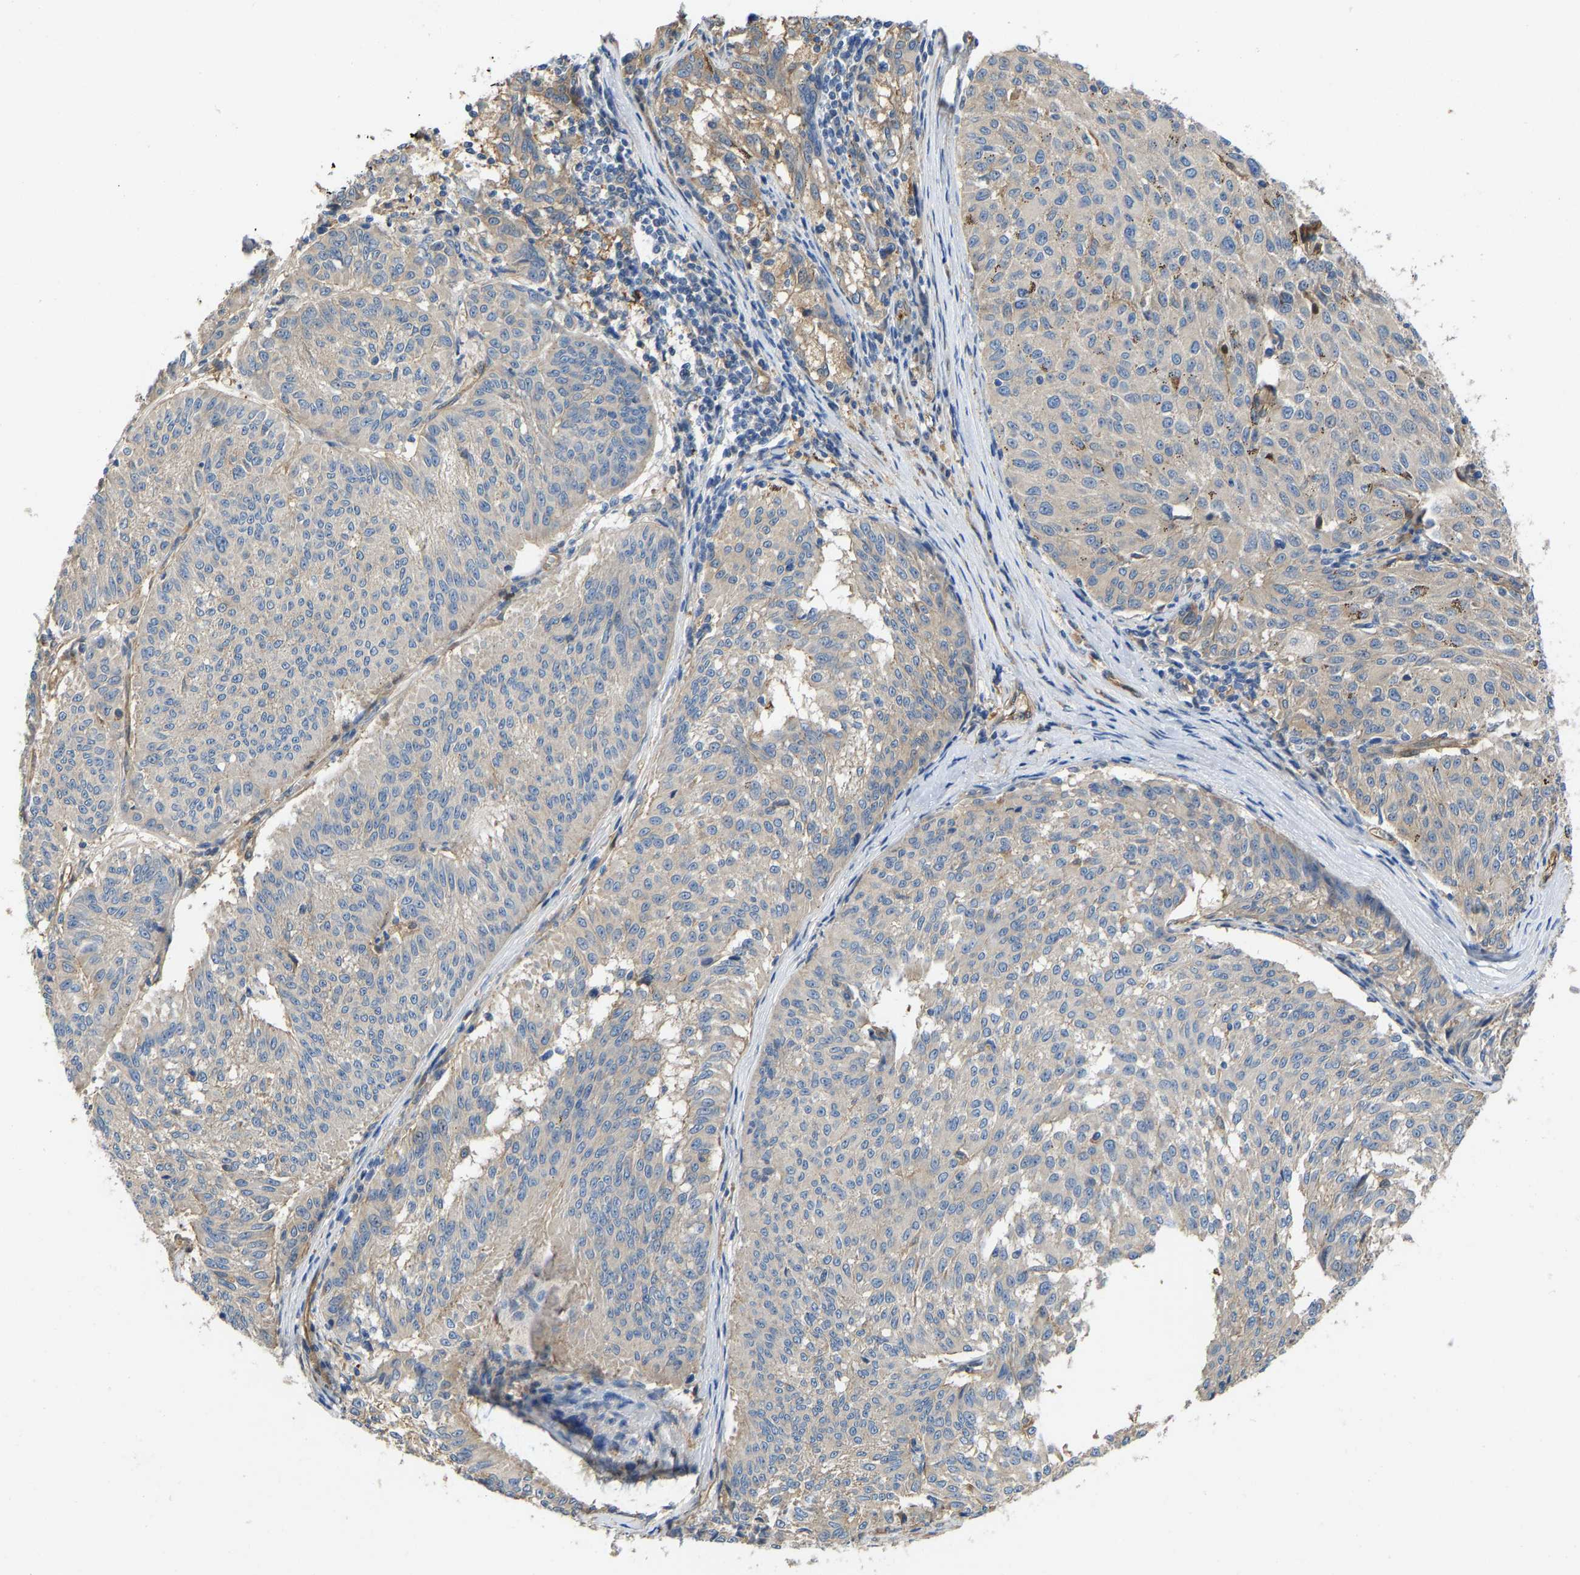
{"staining": {"intensity": "weak", "quantity": "<25%", "location": "cytoplasmic/membranous"}, "tissue": "melanoma", "cell_type": "Tumor cells", "image_type": "cancer", "snomed": [{"axis": "morphology", "description": "Malignant melanoma, NOS"}, {"axis": "topography", "description": "Skin"}], "caption": "Immunohistochemical staining of malignant melanoma exhibits no significant expression in tumor cells.", "gene": "ELMO2", "patient": {"sex": "female", "age": 72}}